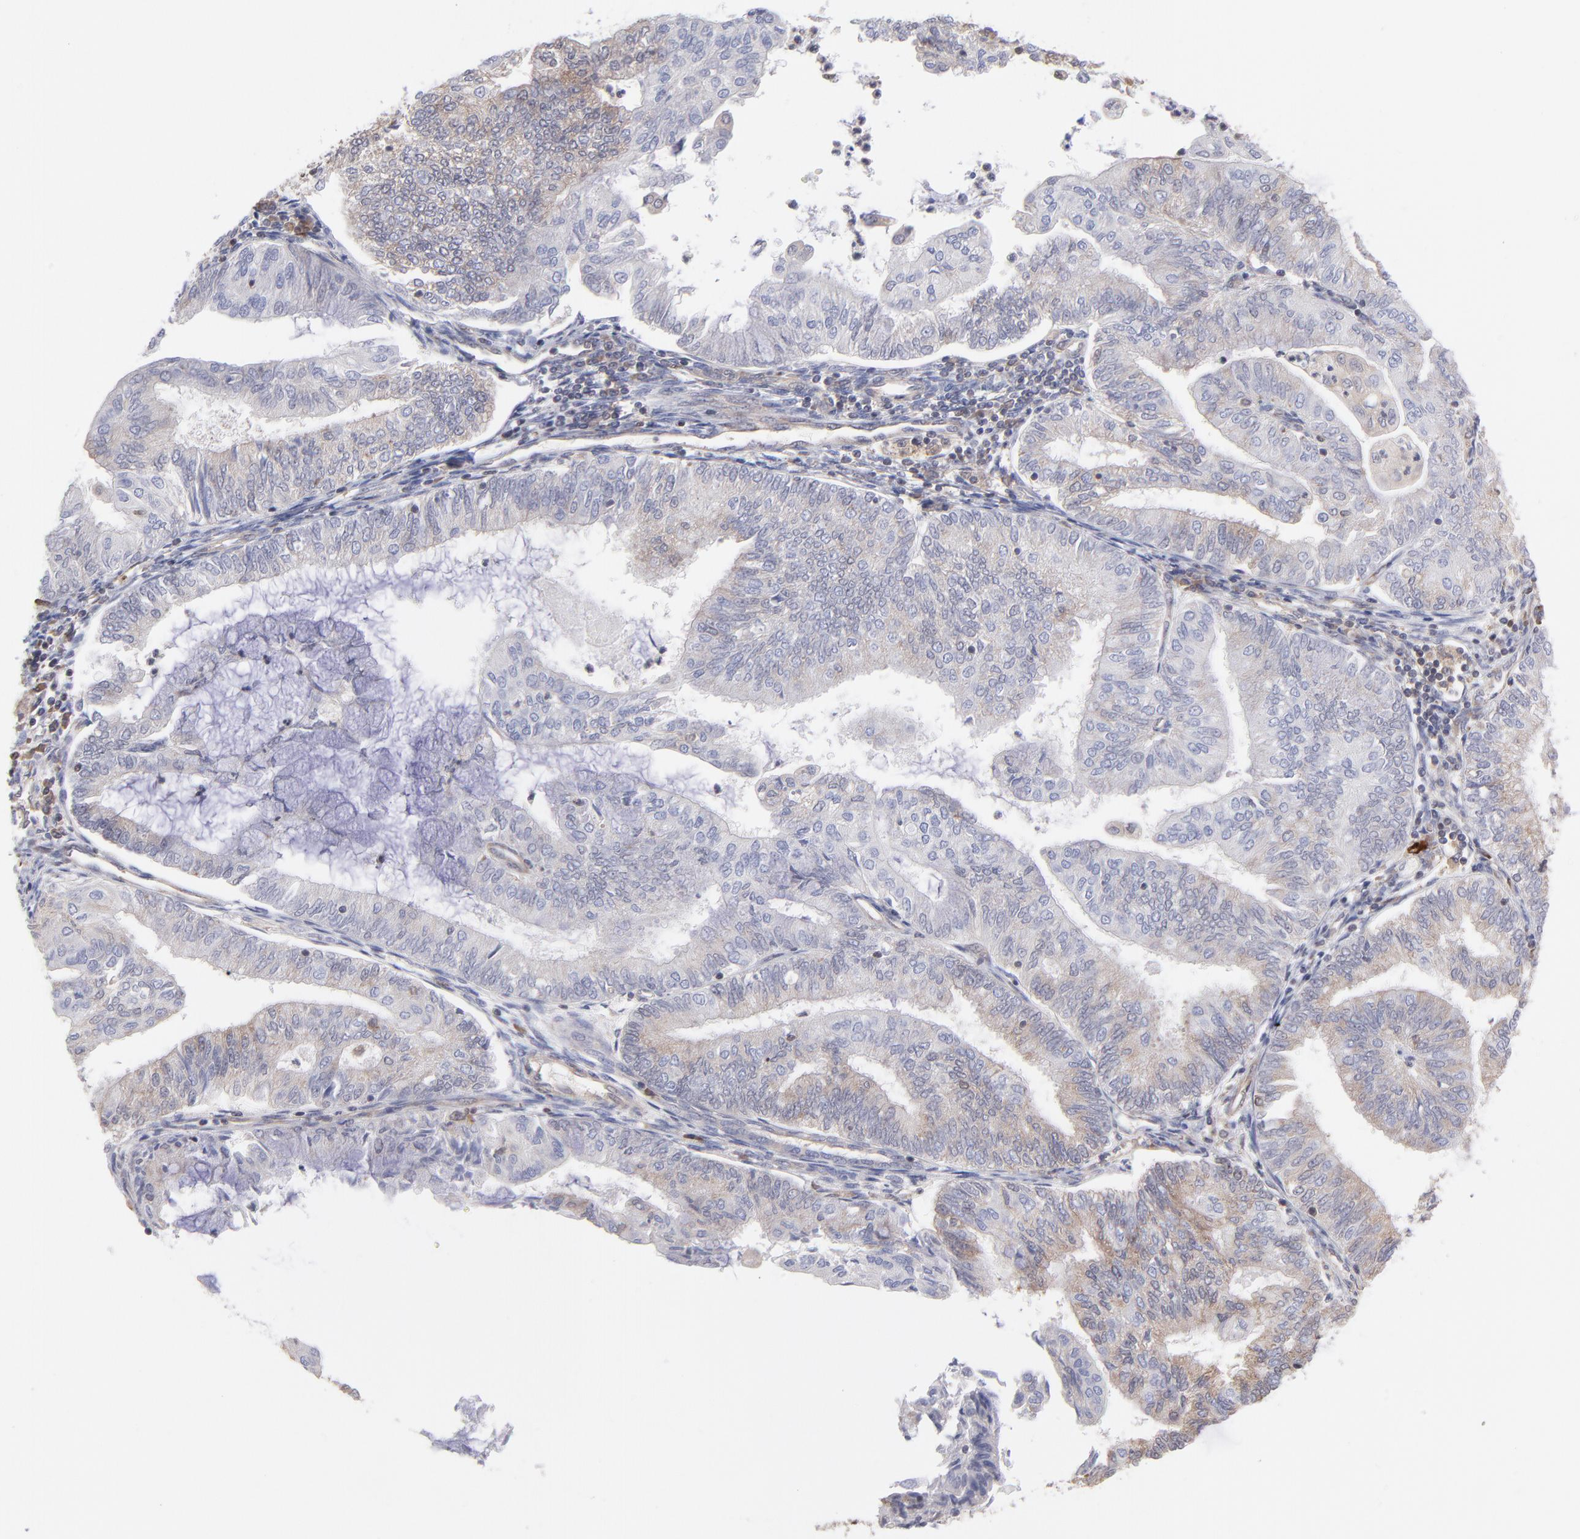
{"staining": {"intensity": "weak", "quantity": "<25%", "location": "cytoplasmic/membranous"}, "tissue": "endometrial cancer", "cell_type": "Tumor cells", "image_type": "cancer", "snomed": [{"axis": "morphology", "description": "Adenocarcinoma, NOS"}, {"axis": "topography", "description": "Endometrium"}], "caption": "There is no significant positivity in tumor cells of endometrial cancer.", "gene": "MAPRE1", "patient": {"sex": "female", "age": 59}}